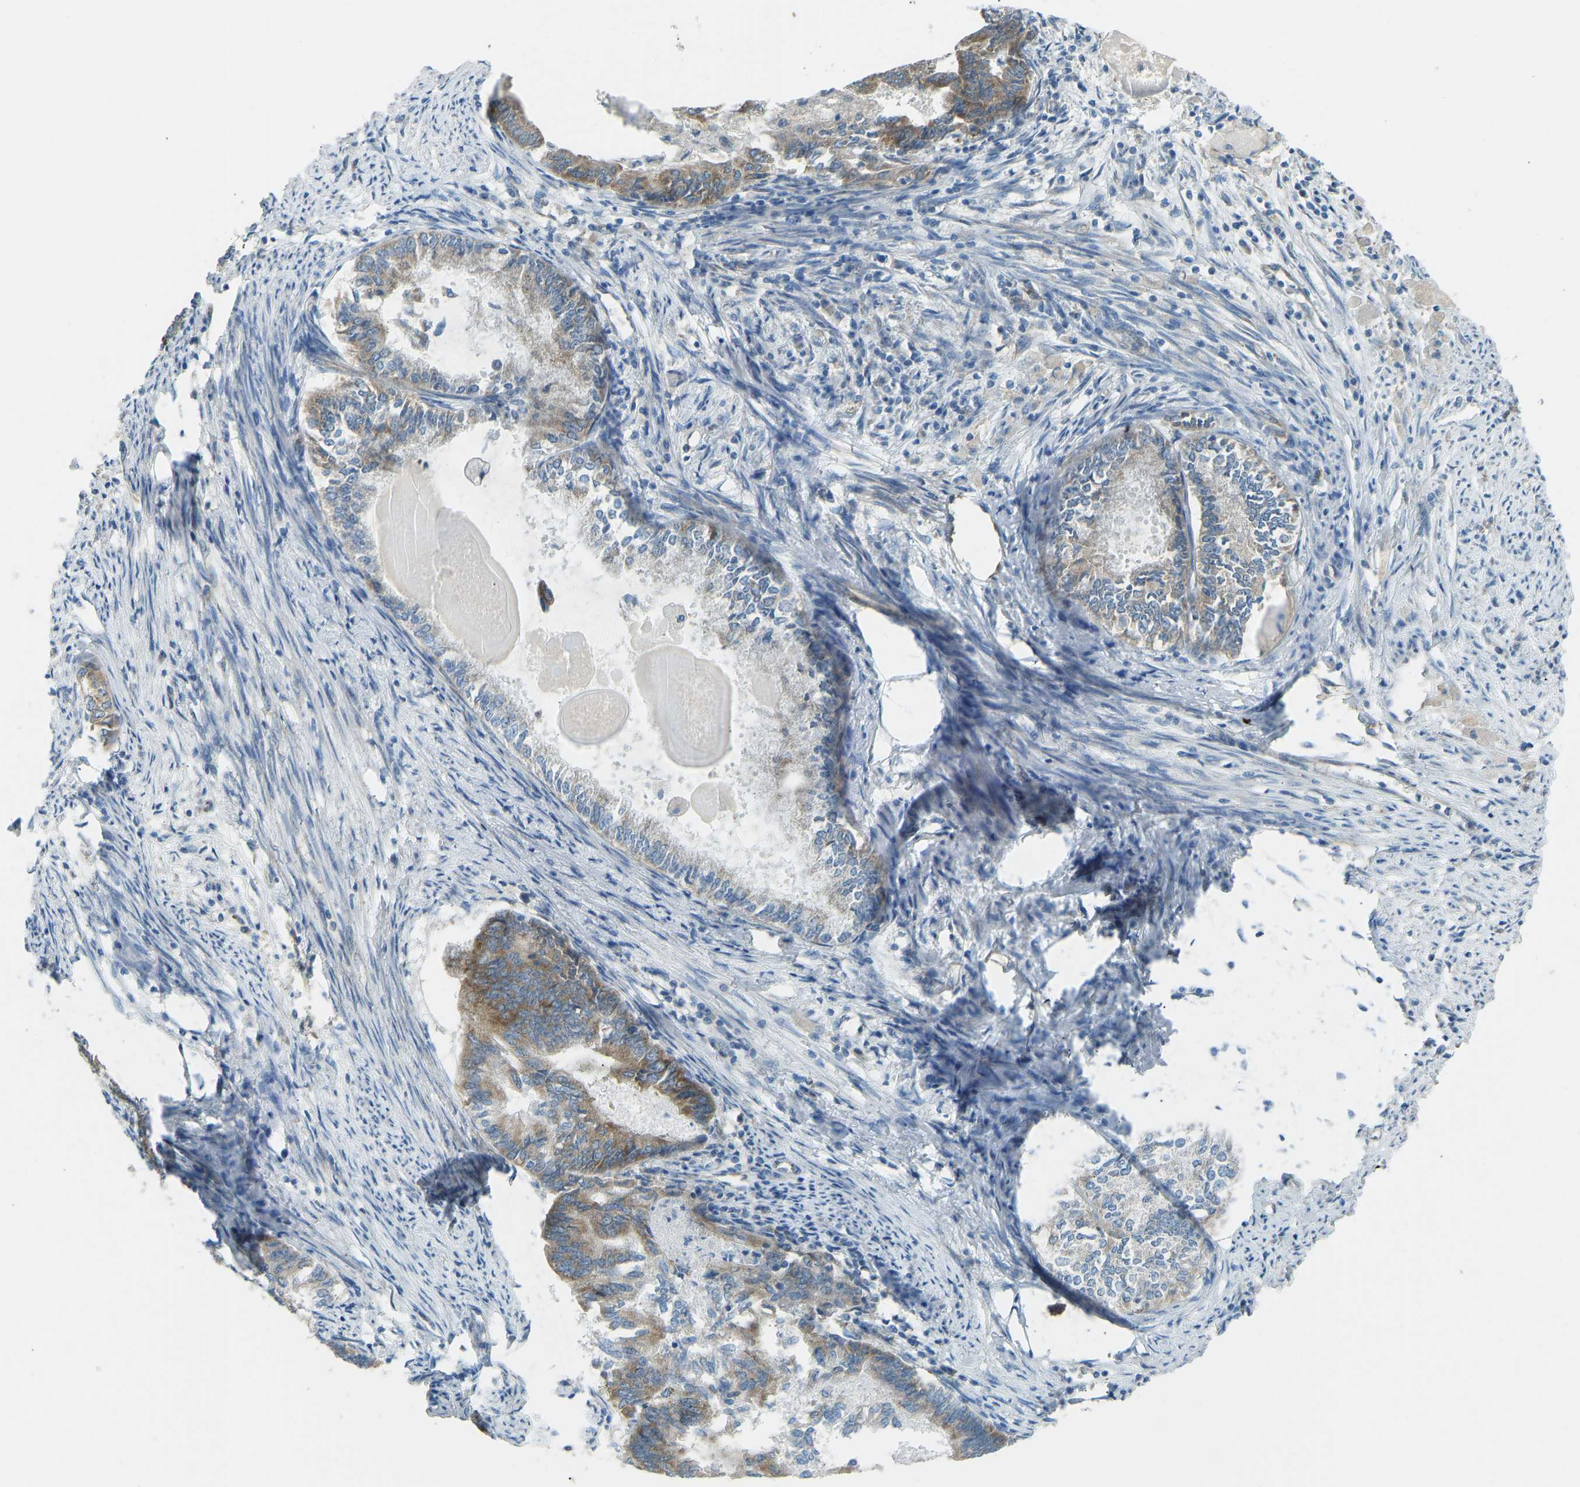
{"staining": {"intensity": "moderate", "quantity": ">75%", "location": "cytoplasmic/membranous"}, "tissue": "endometrial cancer", "cell_type": "Tumor cells", "image_type": "cancer", "snomed": [{"axis": "morphology", "description": "Adenocarcinoma, NOS"}, {"axis": "topography", "description": "Endometrium"}], "caption": "Moderate cytoplasmic/membranous expression for a protein is seen in about >75% of tumor cells of endometrial cancer using immunohistochemistry (IHC).", "gene": "STAU2", "patient": {"sex": "female", "age": 86}}